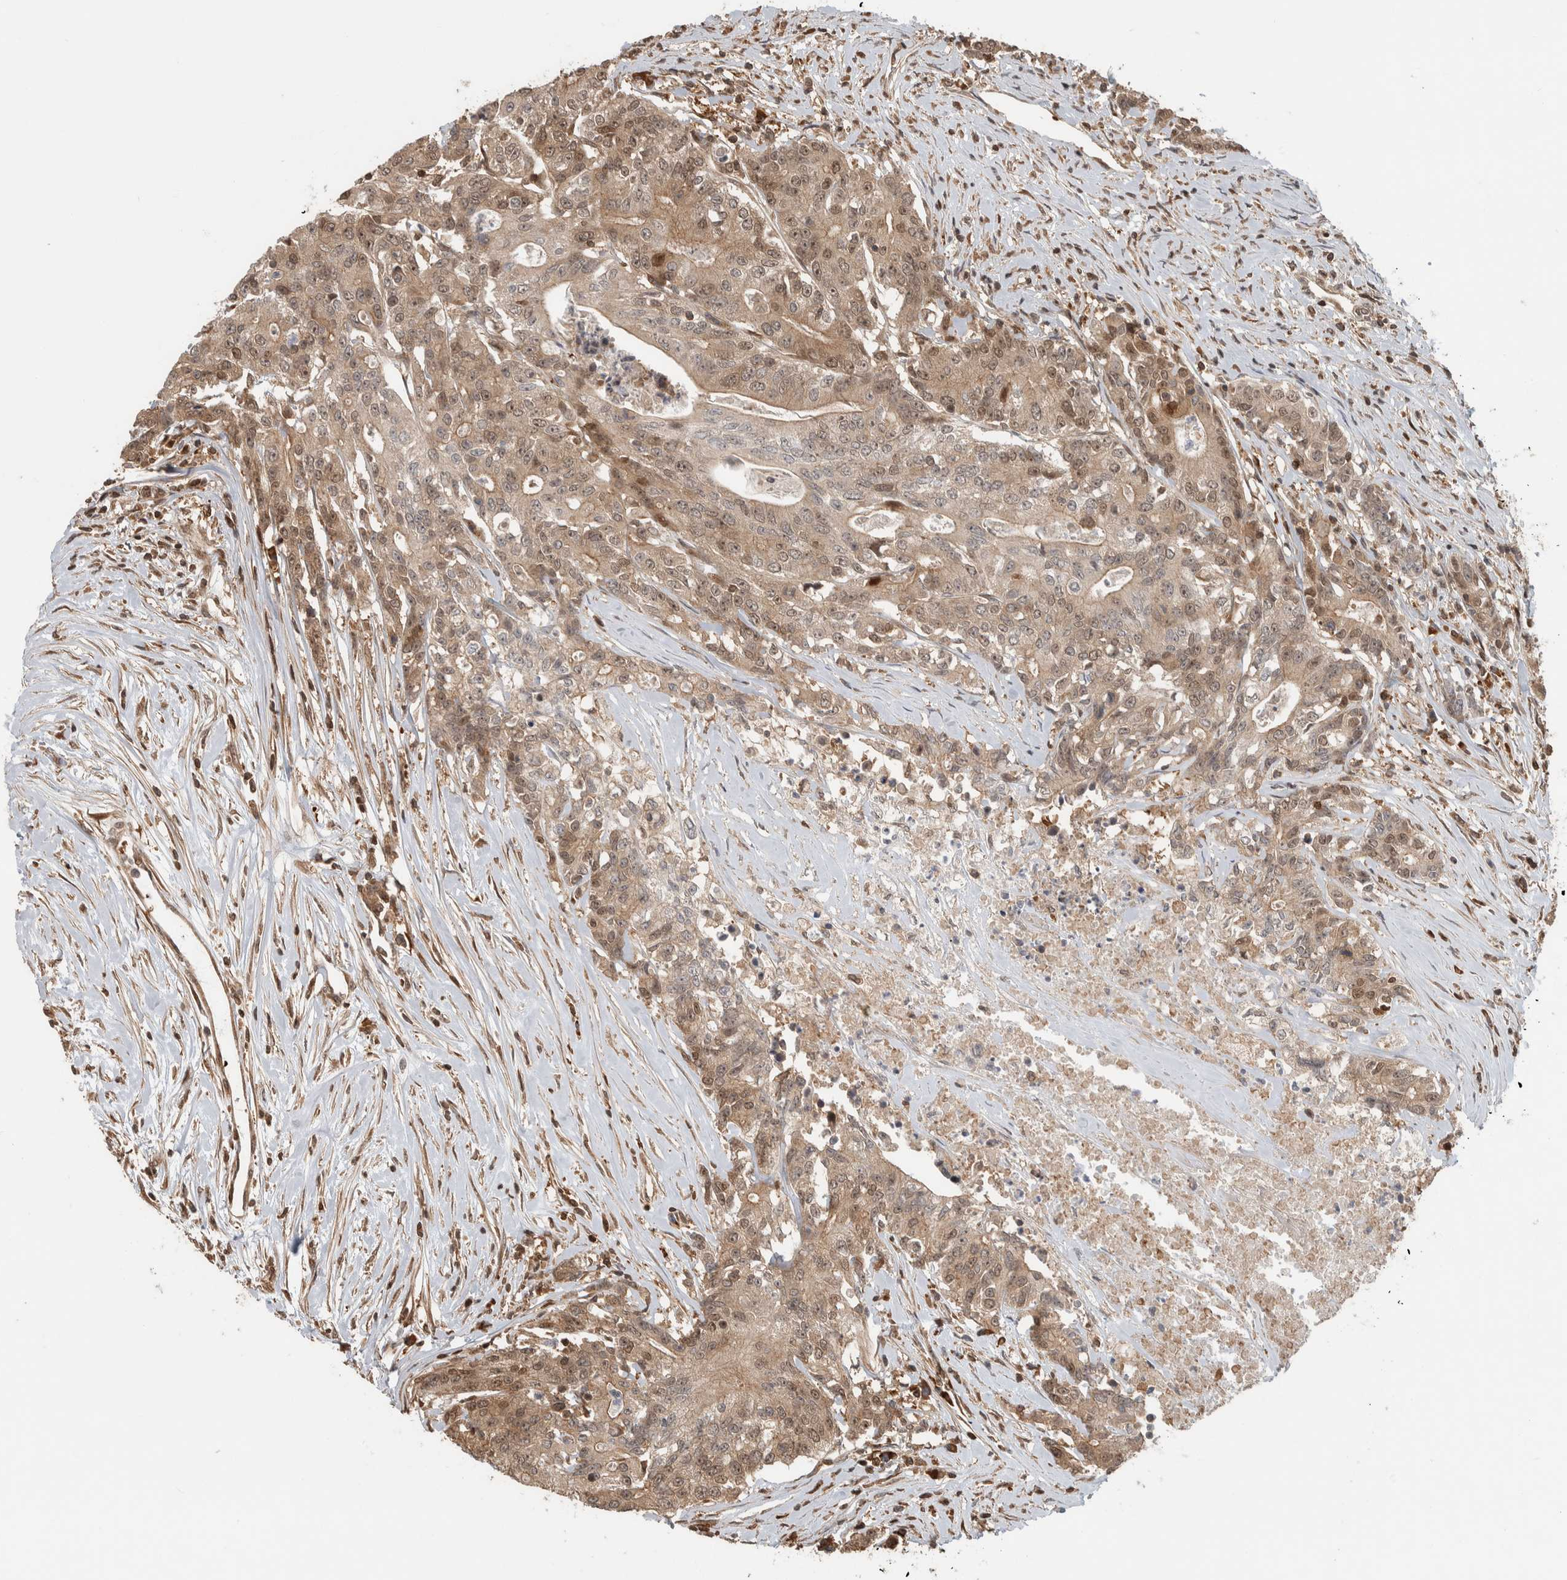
{"staining": {"intensity": "moderate", "quantity": ">75%", "location": "cytoplasmic/membranous"}, "tissue": "colorectal cancer", "cell_type": "Tumor cells", "image_type": "cancer", "snomed": [{"axis": "morphology", "description": "Adenocarcinoma, NOS"}, {"axis": "topography", "description": "Colon"}], "caption": "Immunohistochemical staining of colorectal adenocarcinoma reveals medium levels of moderate cytoplasmic/membranous protein staining in about >75% of tumor cells.", "gene": "CNTROB", "patient": {"sex": "female", "age": 77}}